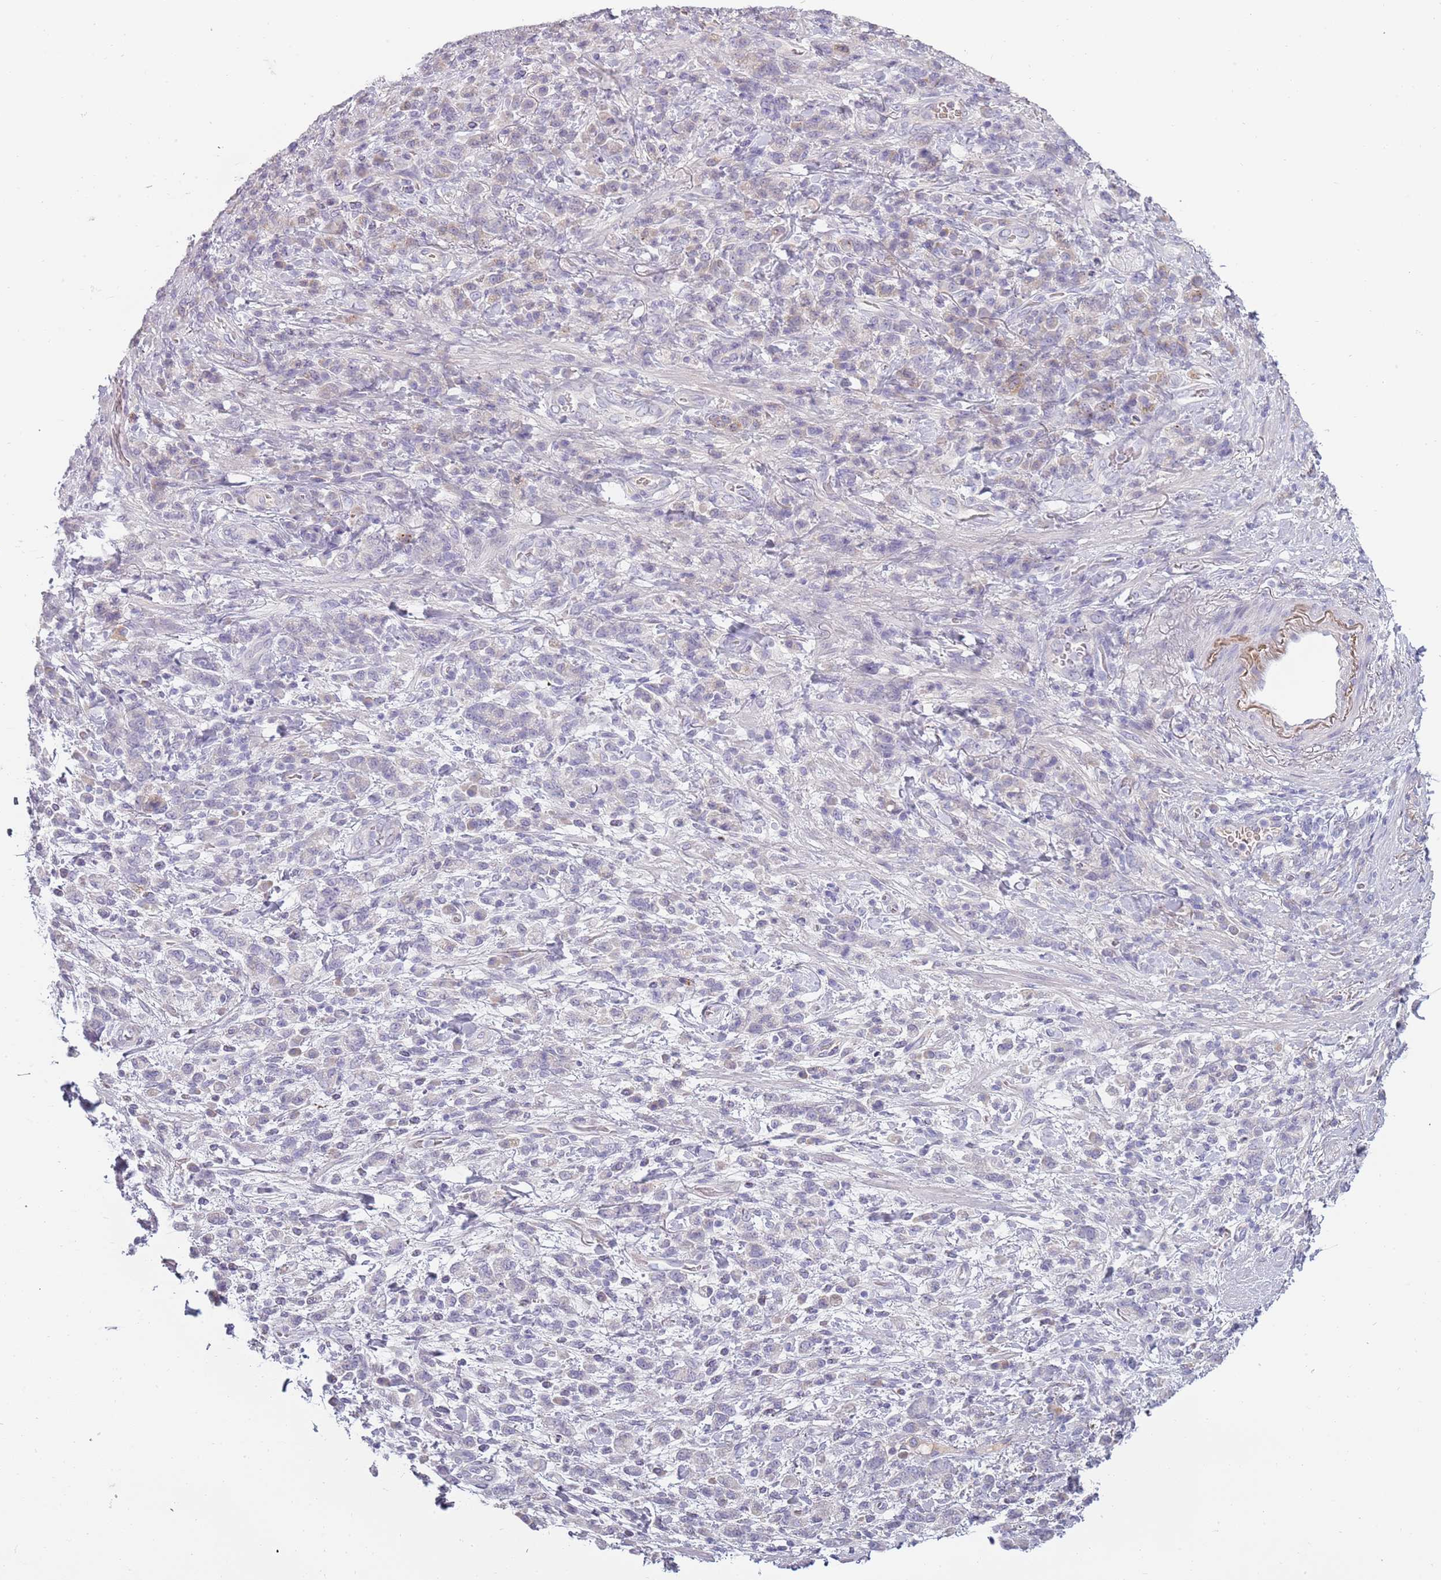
{"staining": {"intensity": "negative", "quantity": "none", "location": "none"}, "tissue": "stomach cancer", "cell_type": "Tumor cells", "image_type": "cancer", "snomed": [{"axis": "morphology", "description": "Adenocarcinoma, NOS"}, {"axis": "topography", "description": "Stomach"}], "caption": "DAB immunohistochemical staining of stomach cancer shows no significant expression in tumor cells. Nuclei are stained in blue.", "gene": "TNFRSF6B", "patient": {"sex": "male", "age": 77}}